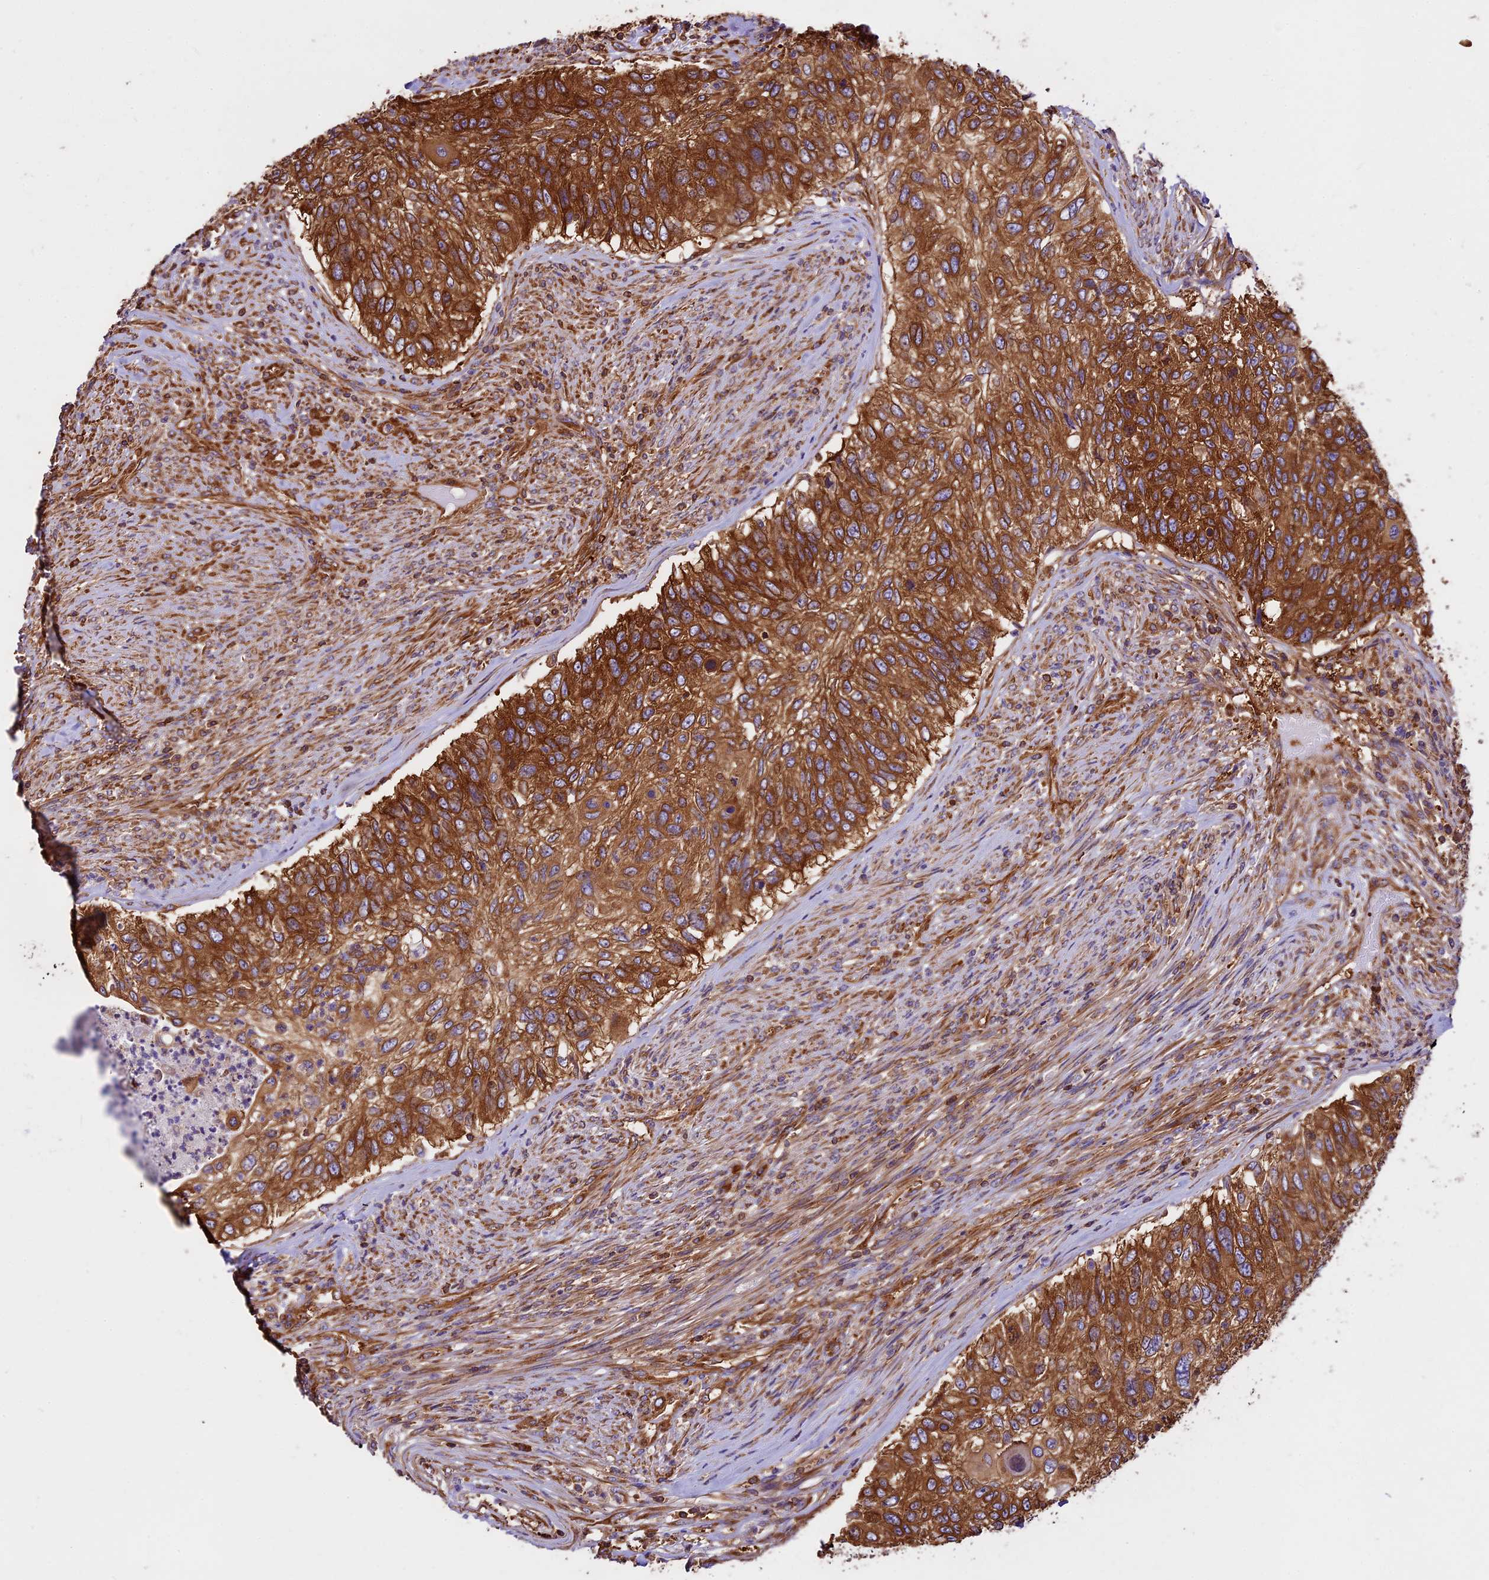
{"staining": {"intensity": "strong", "quantity": ">75%", "location": "cytoplasmic/membranous"}, "tissue": "urothelial cancer", "cell_type": "Tumor cells", "image_type": "cancer", "snomed": [{"axis": "morphology", "description": "Urothelial carcinoma, High grade"}, {"axis": "topography", "description": "Urinary bladder"}], "caption": "Protein expression analysis of urothelial cancer displays strong cytoplasmic/membranous positivity in about >75% of tumor cells. The staining is performed using DAB (3,3'-diaminobenzidine) brown chromogen to label protein expression. The nuclei are counter-stained blue using hematoxylin.", "gene": "KARS1", "patient": {"sex": "female", "age": 60}}